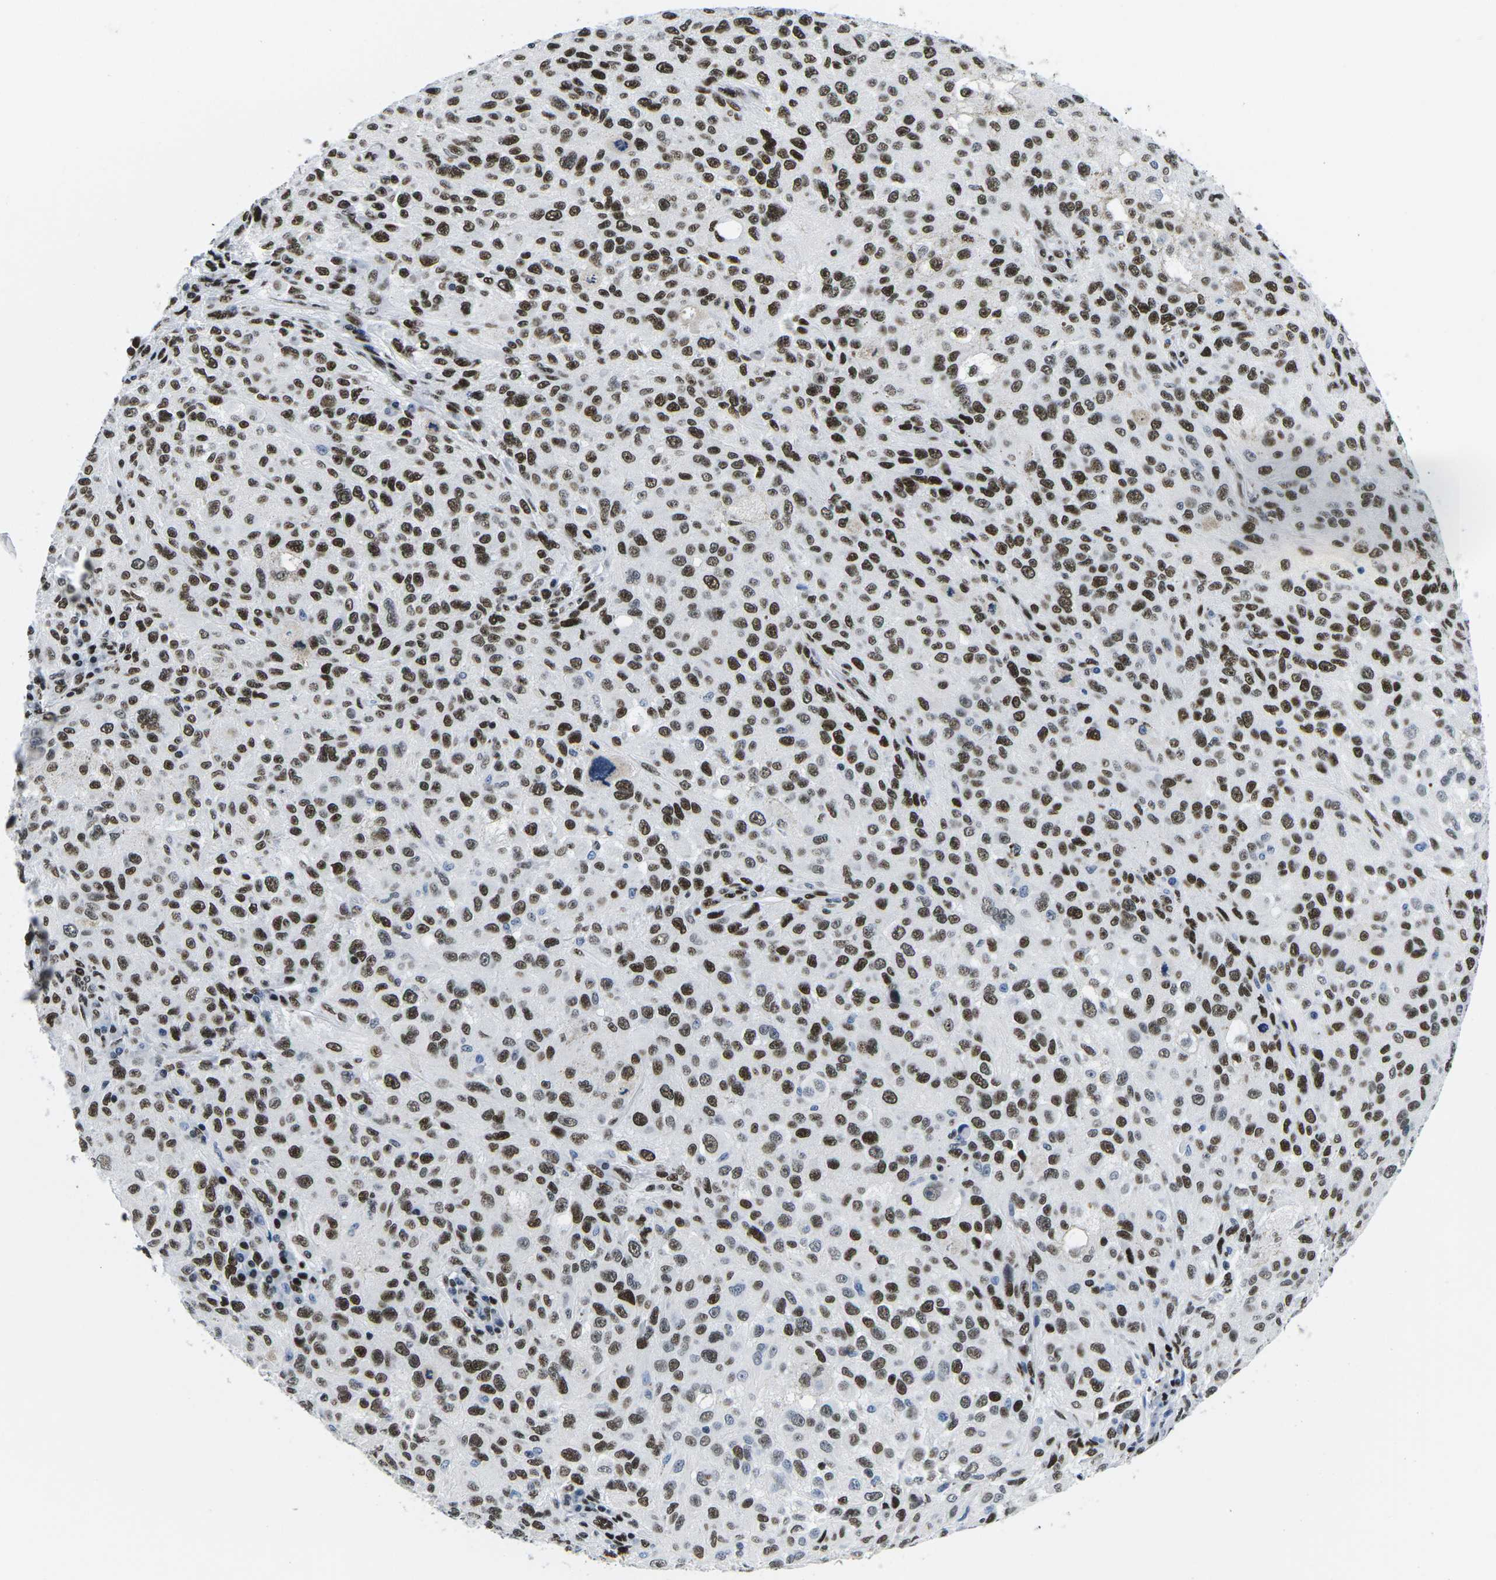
{"staining": {"intensity": "strong", "quantity": ">75%", "location": "nuclear"}, "tissue": "melanoma", "cell_type": "Tumor cells", "image_type": "cancer", "snomed": [{"axis": "morphology", "description": "Necrosis, NOS"}, {"axis": "morphology", "description": "Malignant melanoma, NOS"}, {"axis": "topography", "description": "Skin"}], "caption": "Malignant melanoma stained with a brown dye reveals strong nuclear positive expression in about >75% of tumor cells.", "gene": "ATF1", "patient": {"sex": "female", "age": 87}}